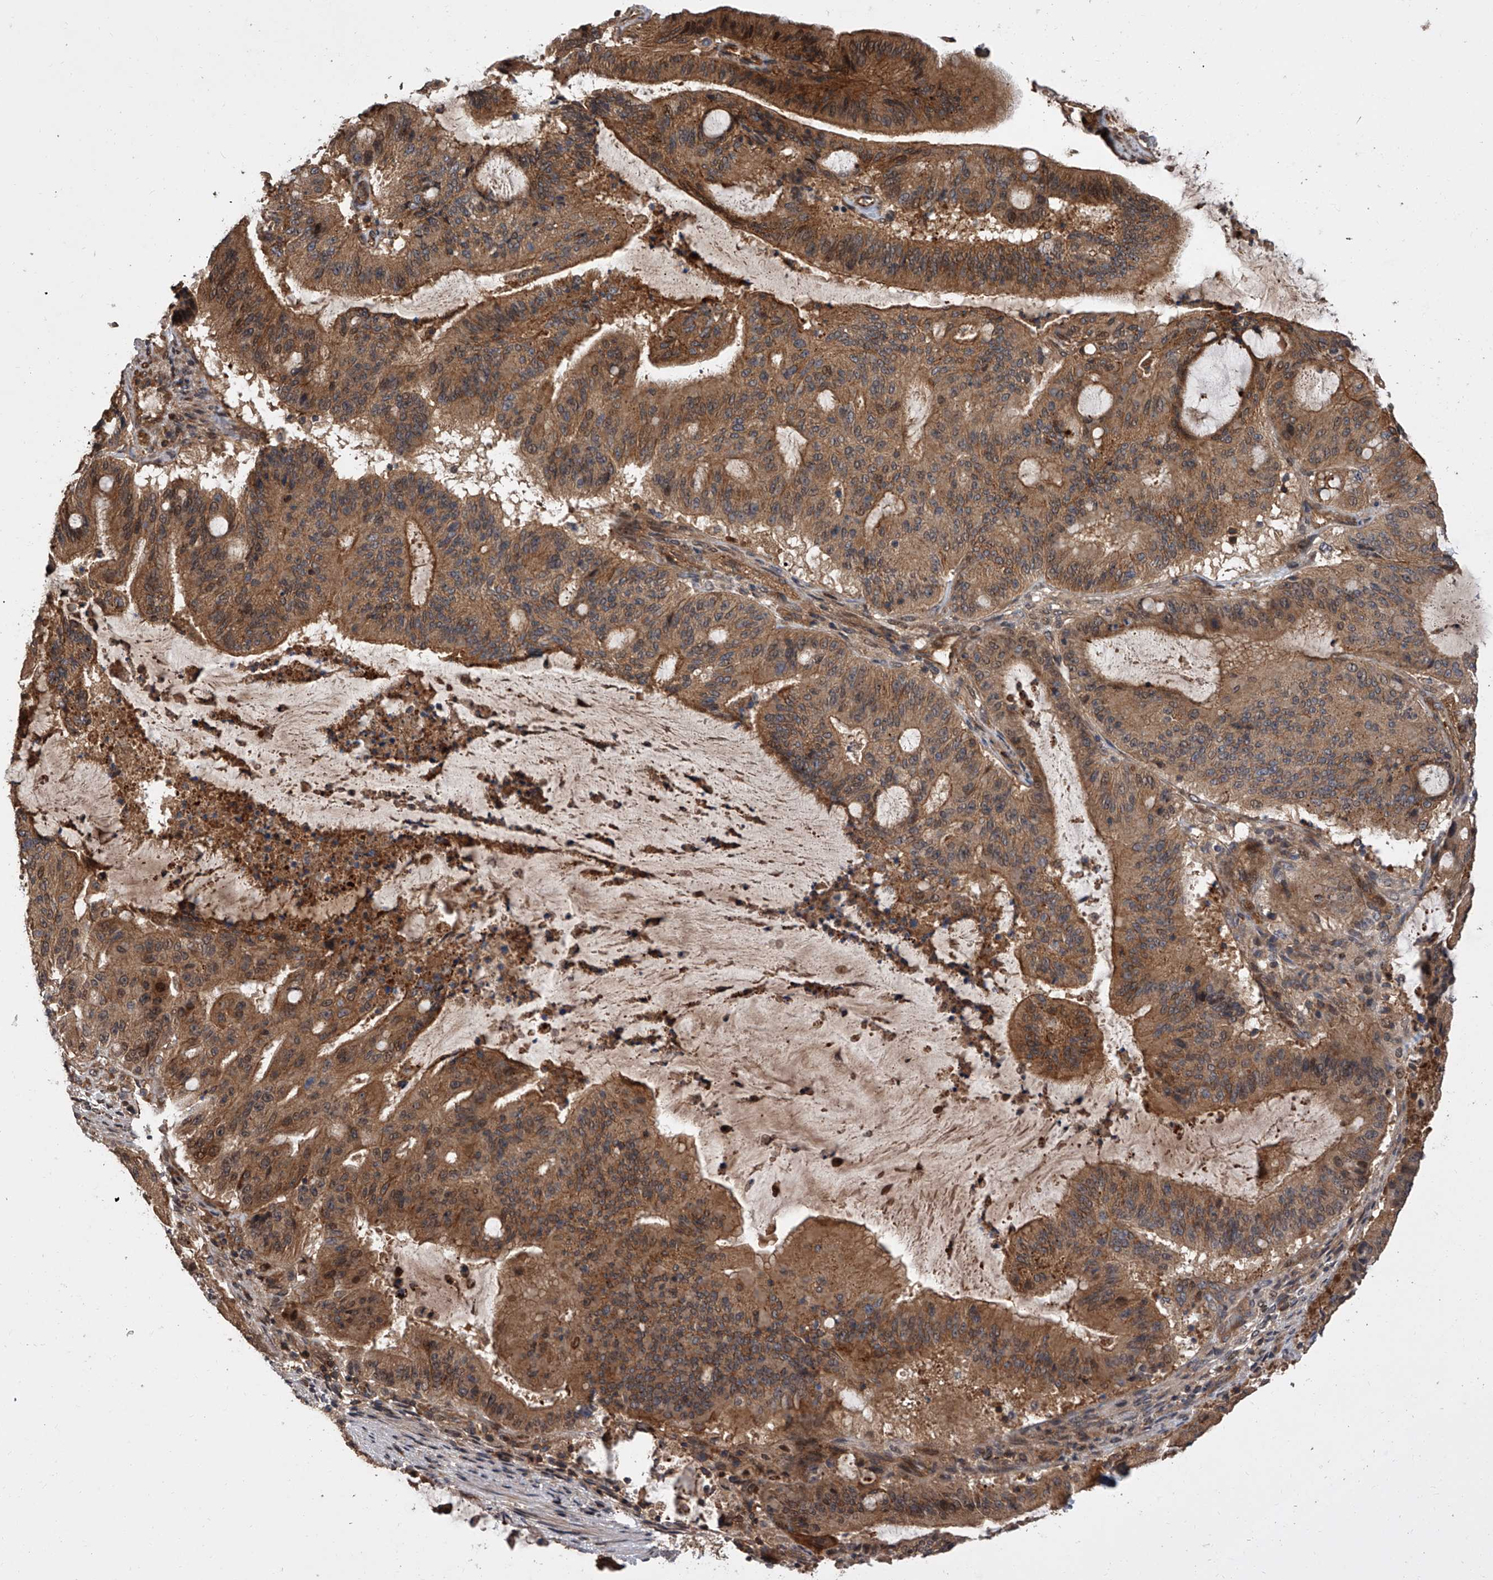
{"staining": {"intensity": "moderate", "quantity": ">75%", "location": "cytoplasmic/membranous,nuclear"}, "tissue": "liver cancer", "cell_type": "Tumor cells", "image_type": "cancer", "snomed": [{"axis": "morphology", "description": "Normal tissue, NOS"}, {"axis": "morphology", "description": "Cholangiocarcinoma"}, {"axis": "topography", "description": "Liver"}, {"axis": "topography", "description": "Peripheral nerve tissue"}], "caption": "Human liver cholangiocarcinoma stained with a protein marker shows moderate staining in tumor cells.", "gene": "USP47", "patient": {"sex": "female", "age": 73}}